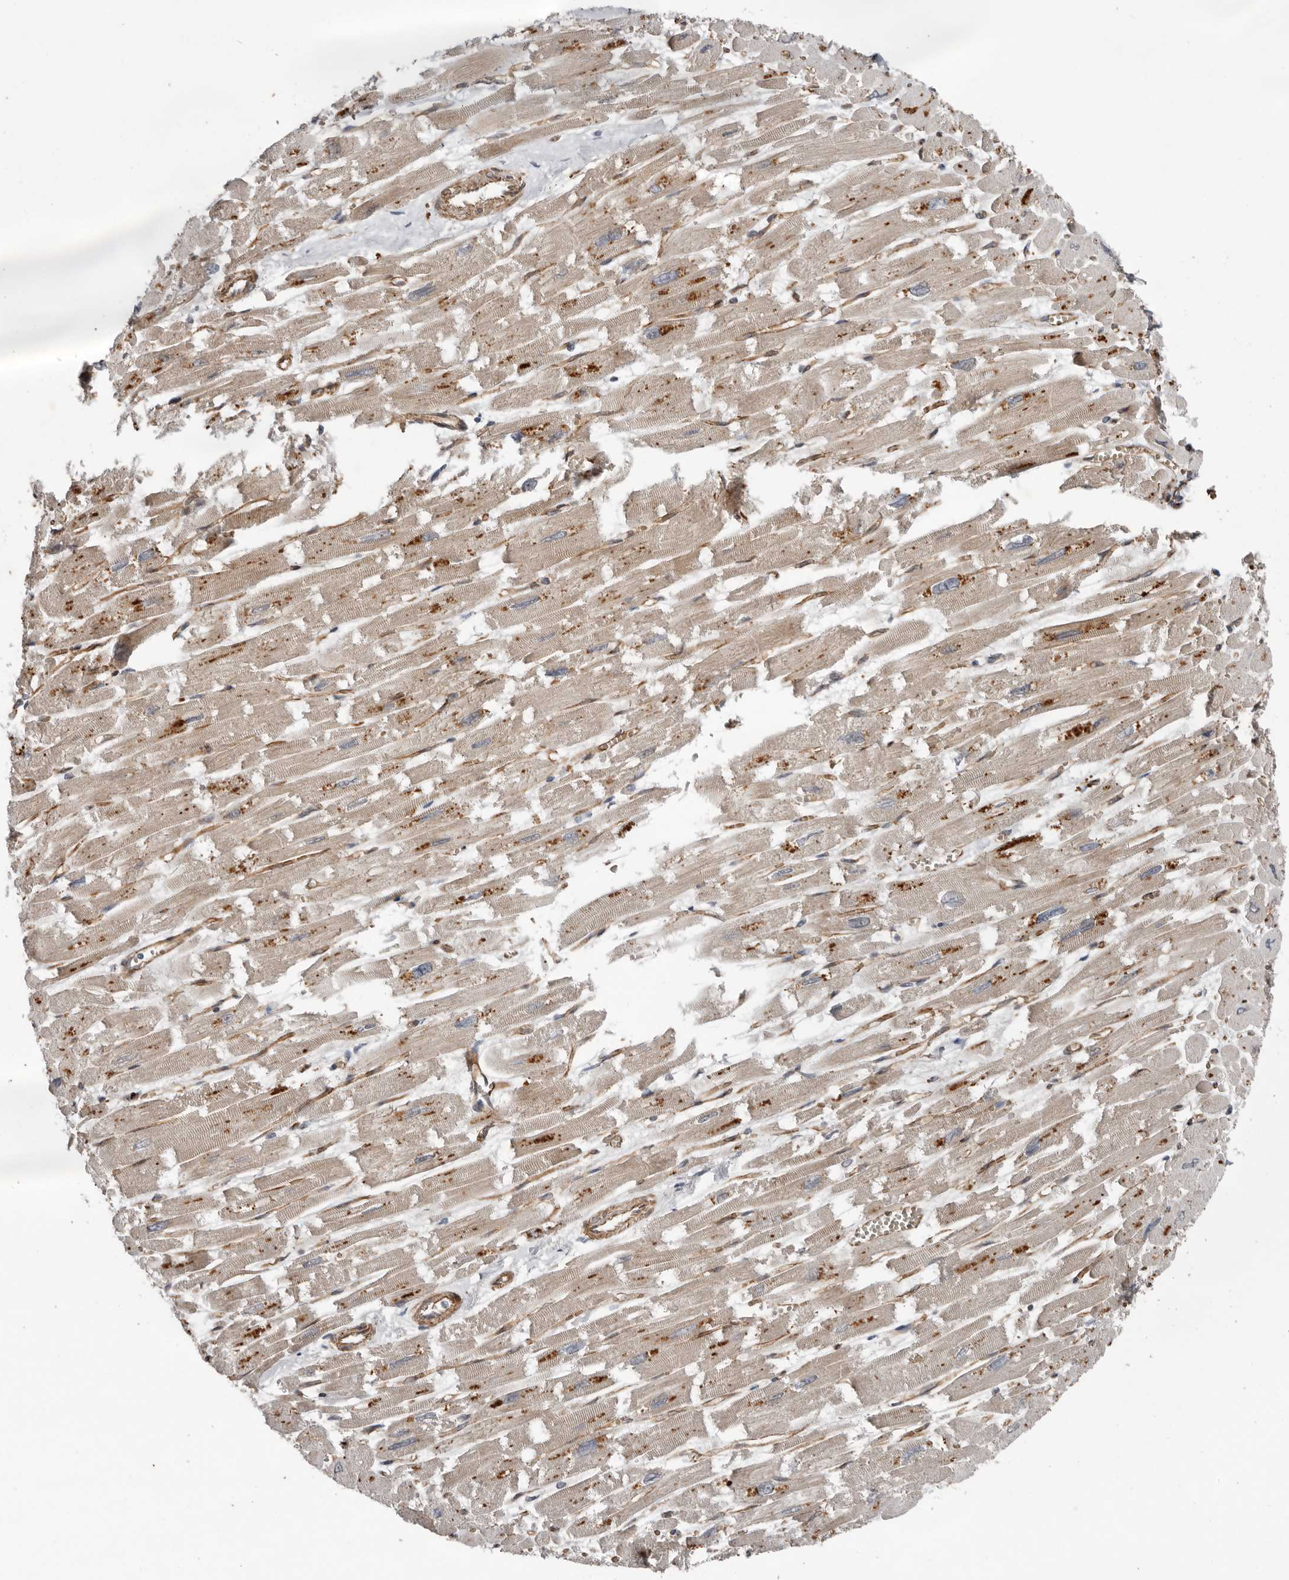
{"staining": {"intensity": "weak", "quantity": ">75%", "location": "cytoplasmic/membranous"}, "tissue": "heart muscle", "cell_type": "Cardiomyocytes", "image_type": "normal", "snomed": [{"axis": "morphology", "description": "Normal tissue, NOS"}, {"axis": "topography", "description": "Heart"}], "caption": "Immunohistochemistry (DAB) staining of unremarkable heart muscle reveals weak cytoplasmic/membranous protein expression in about >75% of cardiomyocytes.", "gene": "RANBP17", "patient": {"sex": "male", "age": 54}}